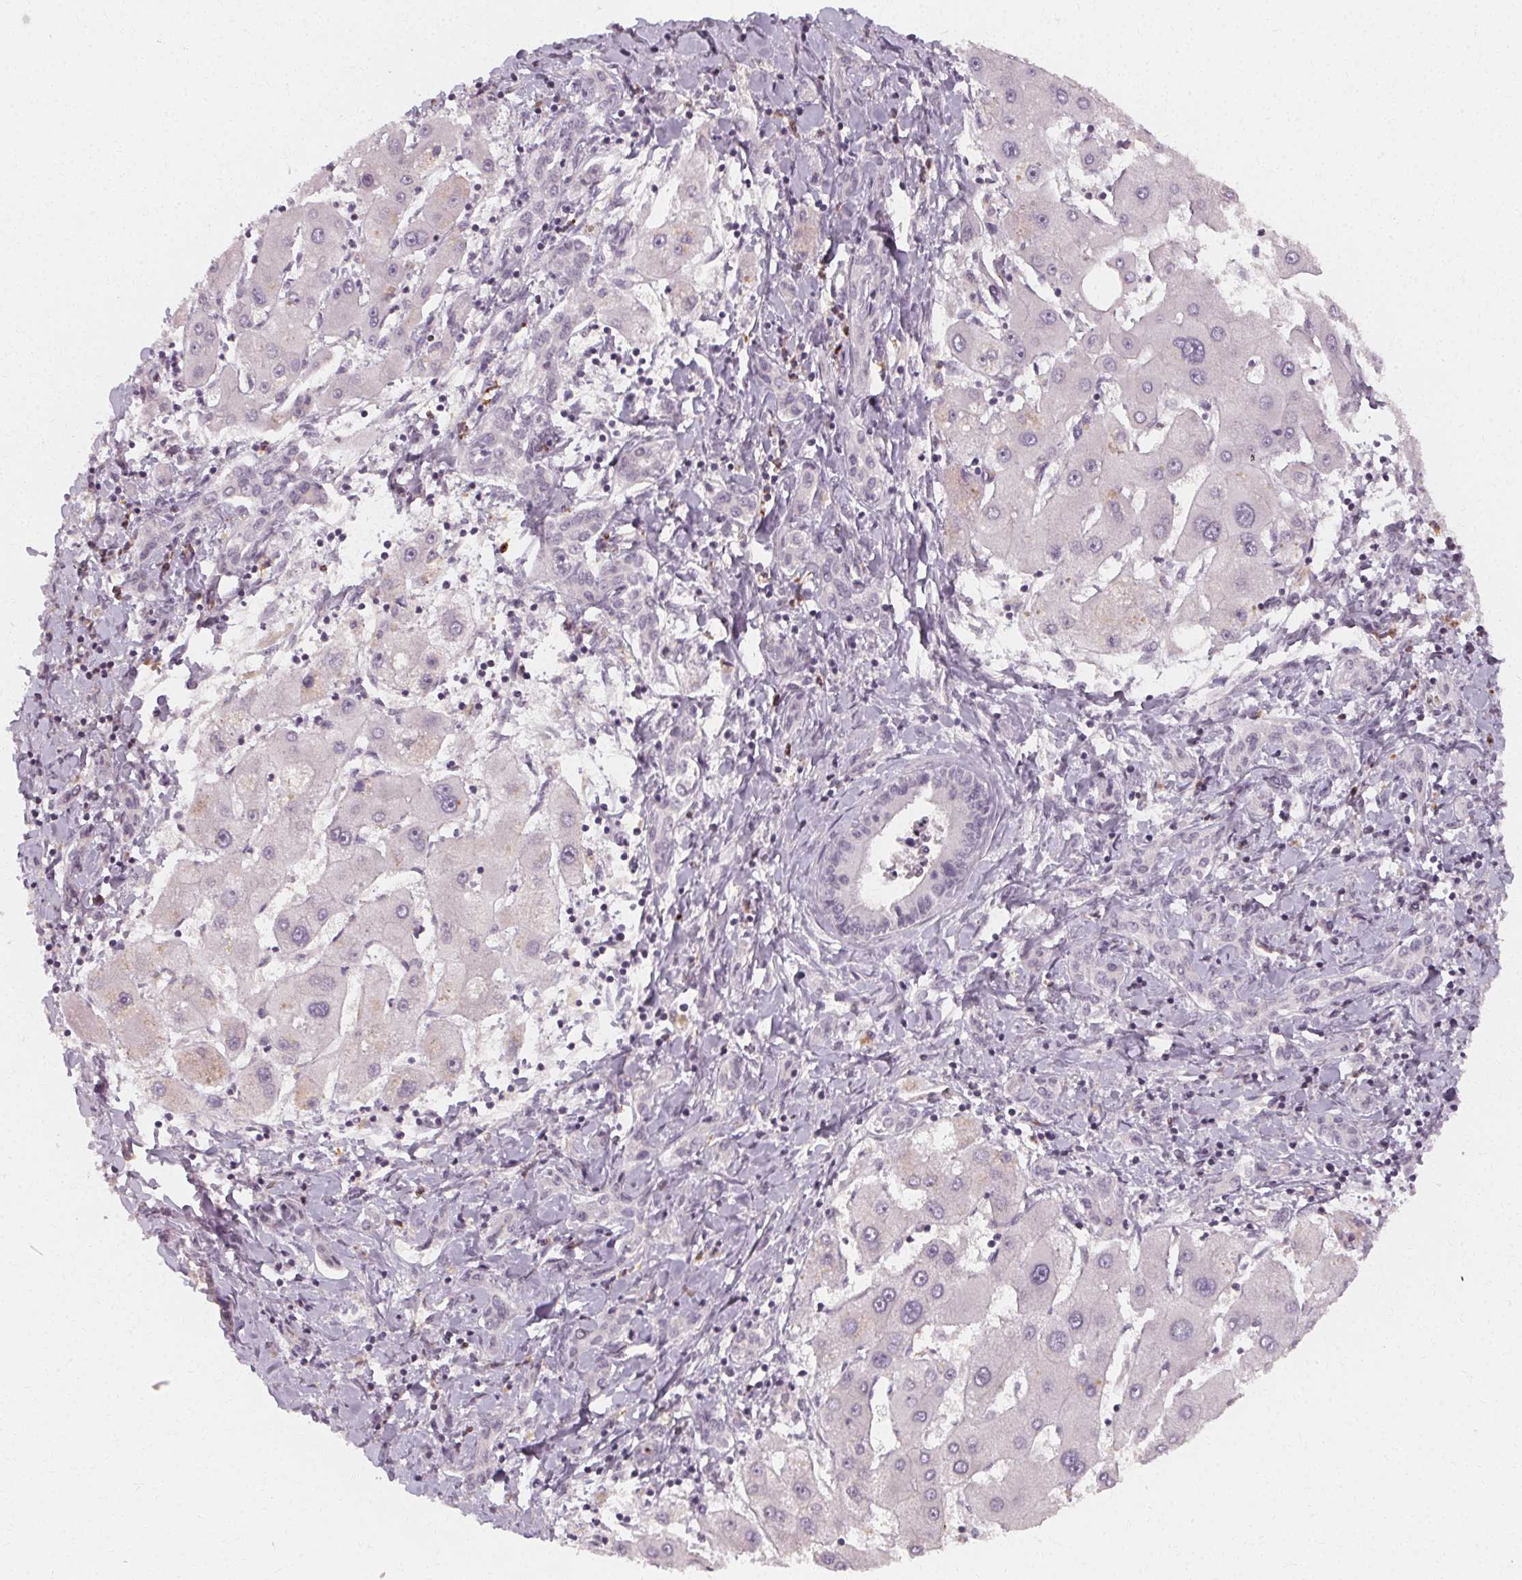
{"staining": {"intensity": "negative", "quantity": "none", "location": "none"}, "tissue": "liver cancer", "cell_type": "Tumor cells", "image_type": "cancer", "snomed": [{"axis": "morphology", "description": "Cholangiocarcinoma"}, {"axis": "topography", "description": "Liver"}], "caption": "This is an IHC micrograph of cholangiocarcinoma (liver). There is no expression in tumor cells.", "gene": "CLCNKB", "patient": {"sex": "male", "age": 66}}